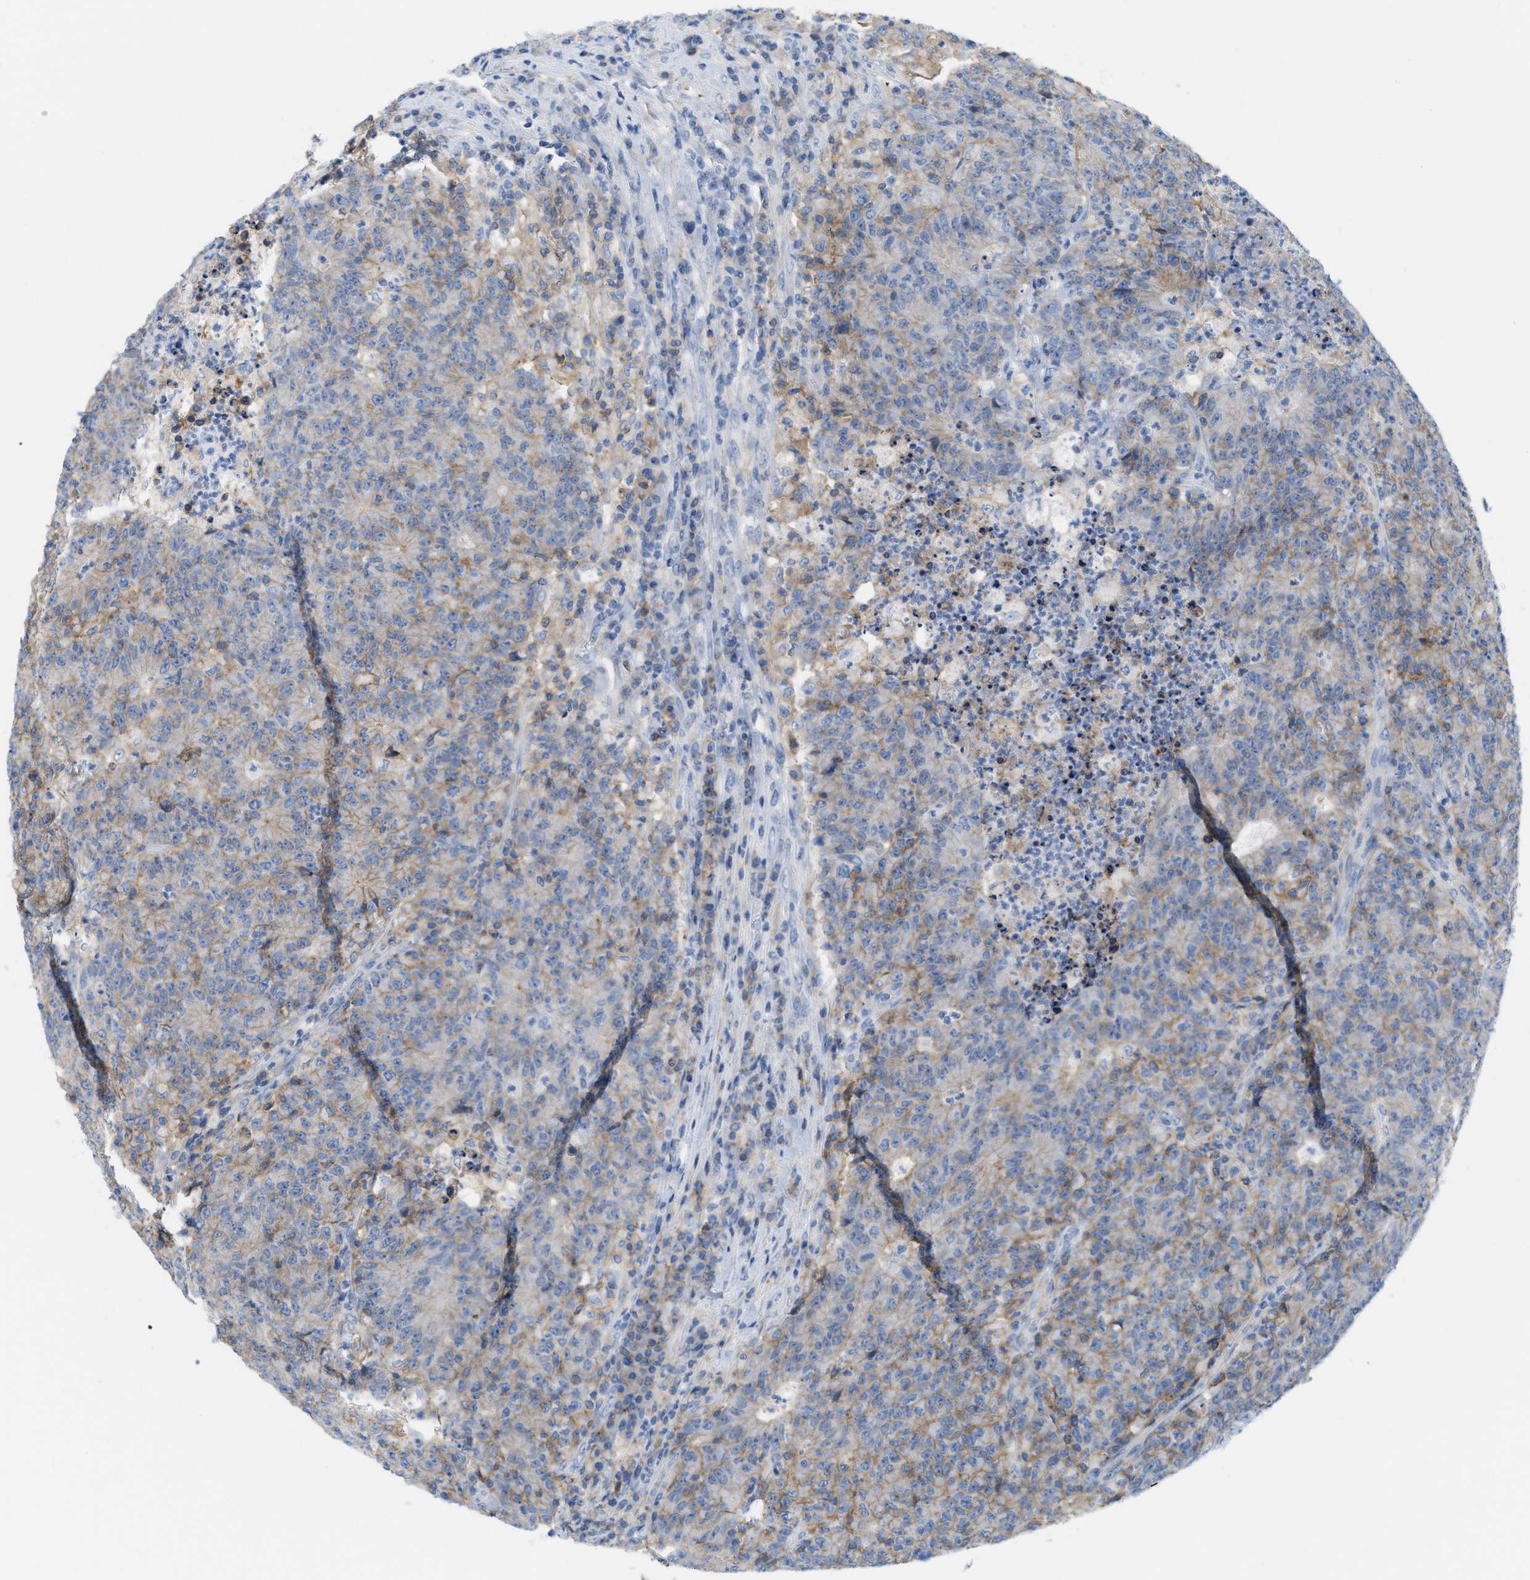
{"staining": {"intensity": "weak", "quantity": "25%-75%", "location": "cytoplasmic/membranous"}, "tissue": "colorectal cancer", "cell_type": "Tumor cells", "image_type": "cancer", "snomed": [{"axis": "morphology", "description": "Normal tissue, NOS"}, {"axis": "morphology", "description": "Adenocarcinoma, NOS"}, {"axis": "topography", "description": "Colon"}], "caption": "An image of human adenocarcinoma (colorectal) stained for a protein demonstrates weak cytoplasmic/membranous brown staining in tumor cells.", "gene": "SLC3A2", "patient": {"sex": "female", "age": 75}}